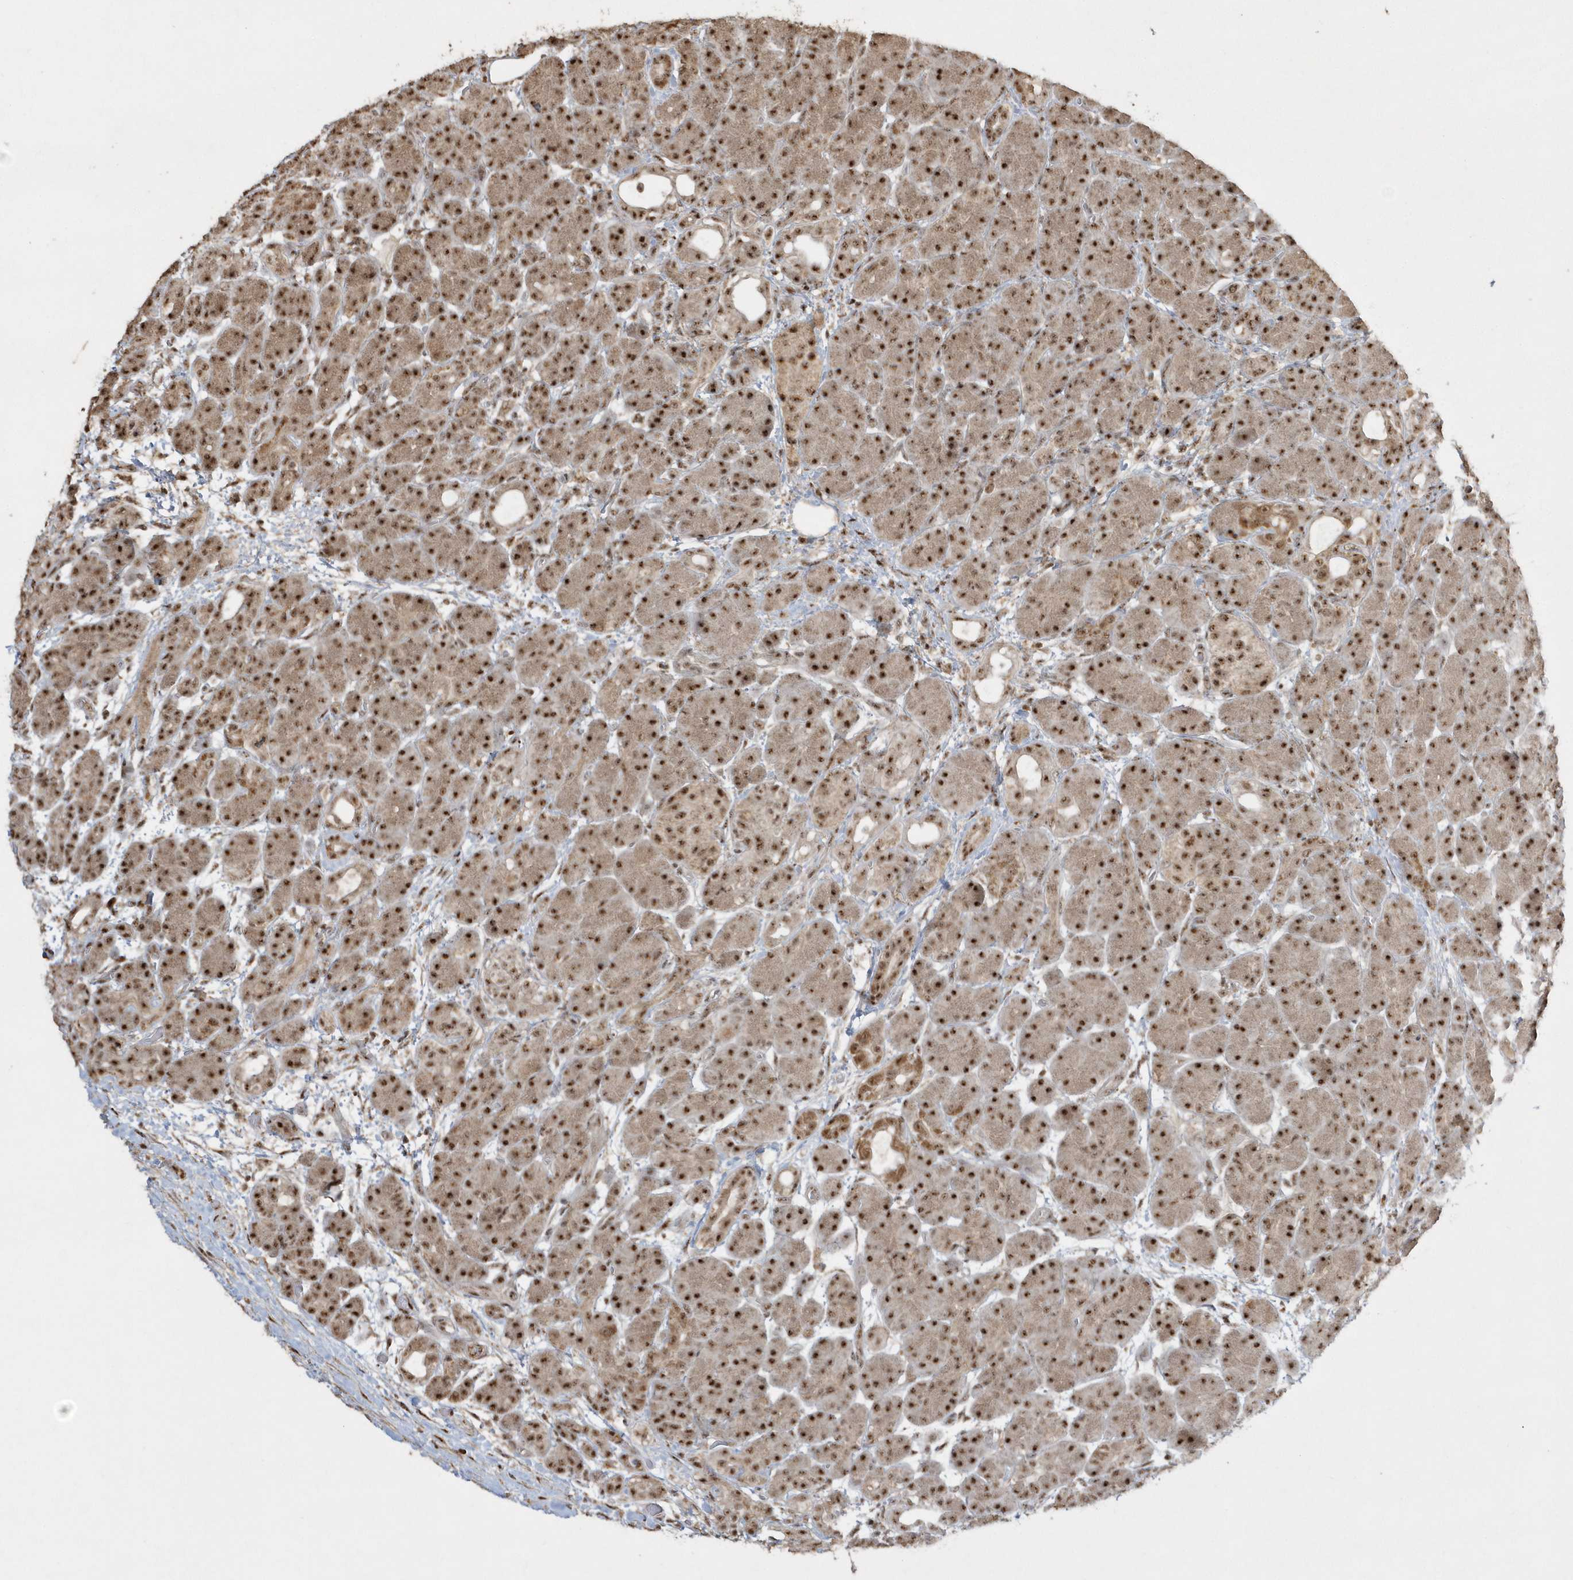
{"staining": {"intensity": "strong", "quantity": ">75%", "location": "cytoplasmic/membranous,nuclear"}, "tissue": "pancreas", "cell_type": "Exocrine glandular cells", "image_type": "normal", "snomed": [{"axis": "morphology", "description": "Normal tissue, NOS"}, {"axis": "topography", "description": "Pancreas"}], "caption": "Strong cytoplasmic/membranous,nuclear staining is appreciated in about >75% of exocrine glandular cells in normal pancreas. (Brightfield microscopy of DAB IHC at high magnification).", "gene": "POLR3B", "patient": {"sex": "male", "age": 63}}